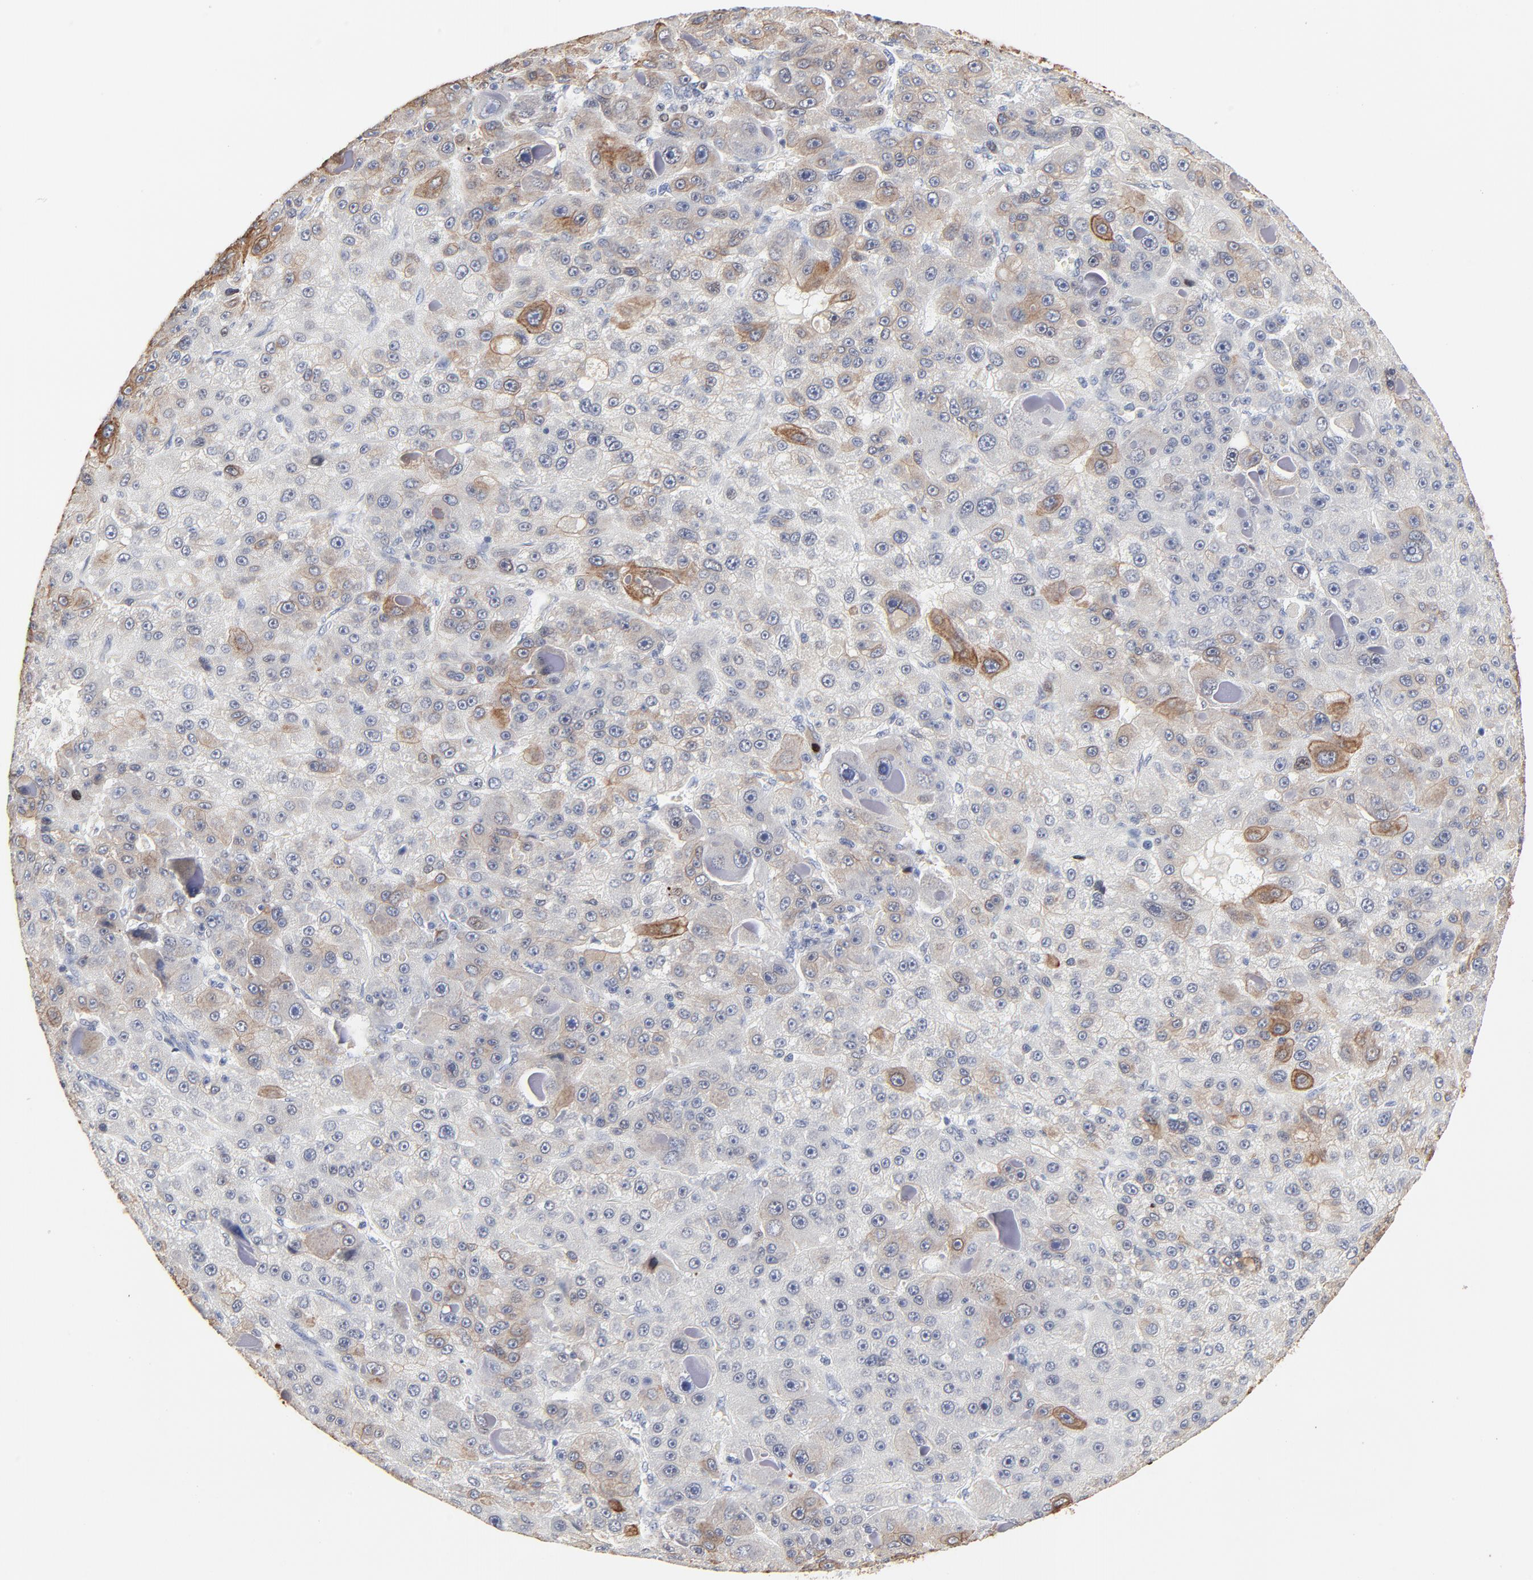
{"staining": {"intensity": "moderate", "quantity": "<25%", "location": "cytoplasmic/membranous"}, "tissue": "liver cancer", "cell_type": "Tumor cells", "image_type": "cancer", "snomed": [{"axis": "morphology", "description": "Carcinoma, Hepatocellular, NOS"}, {"axis": "topography", "description": "Liver"}], "caption": "Brown immunohistochemical staining in human liver cancer (hepatocellular carcinoma) demonstrates moderate cytoplasmic/membranous positivity in about <25% of tumor cells.", "gene": "LNX1", "patient": {"sex": "male", "age": 76}}